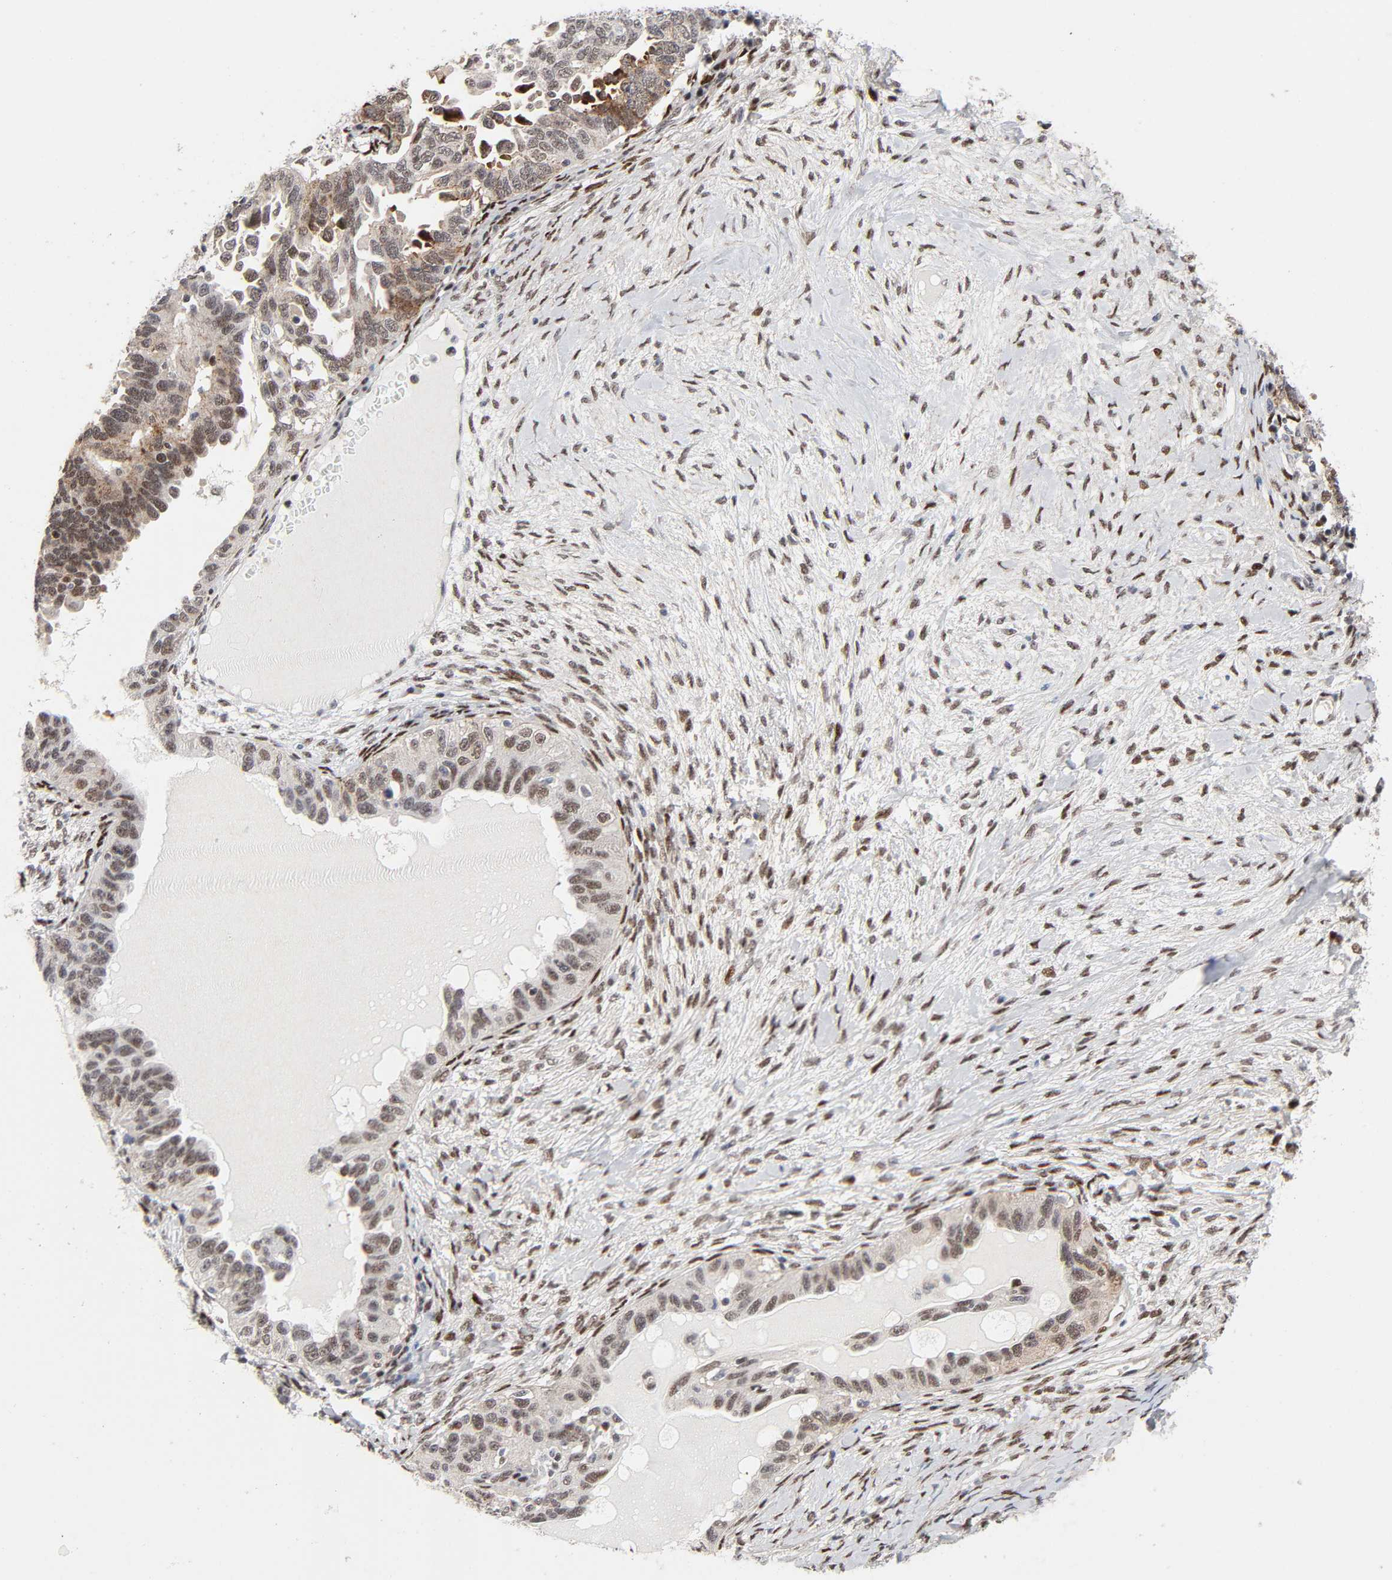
{"staining": {"intensity": "moderate", "quantity": ">75%", "location": "cytoplasmic/membranous,nuclear"}, "tissue": "ovarian cancer", "cell_type": "Tumor cells", "image_type": "cancer", "snomed": [{"axis": "morphology", "description": "Cystadenocarcinoma, serous, NOS"}, {"axis": "topography", "description": "Ovary"}], "caption": "A micrograph of serous cystadenocarcinoma (ovarian) stained for a protein shows moderate cytoplasmic/membranous and nuclear brown staining in tumor cells. Ihc stains the protein of interest in brown and the nuclei are stained blue.", "gene": "STK38", "patient": {"sex": "female", "age": 82}}